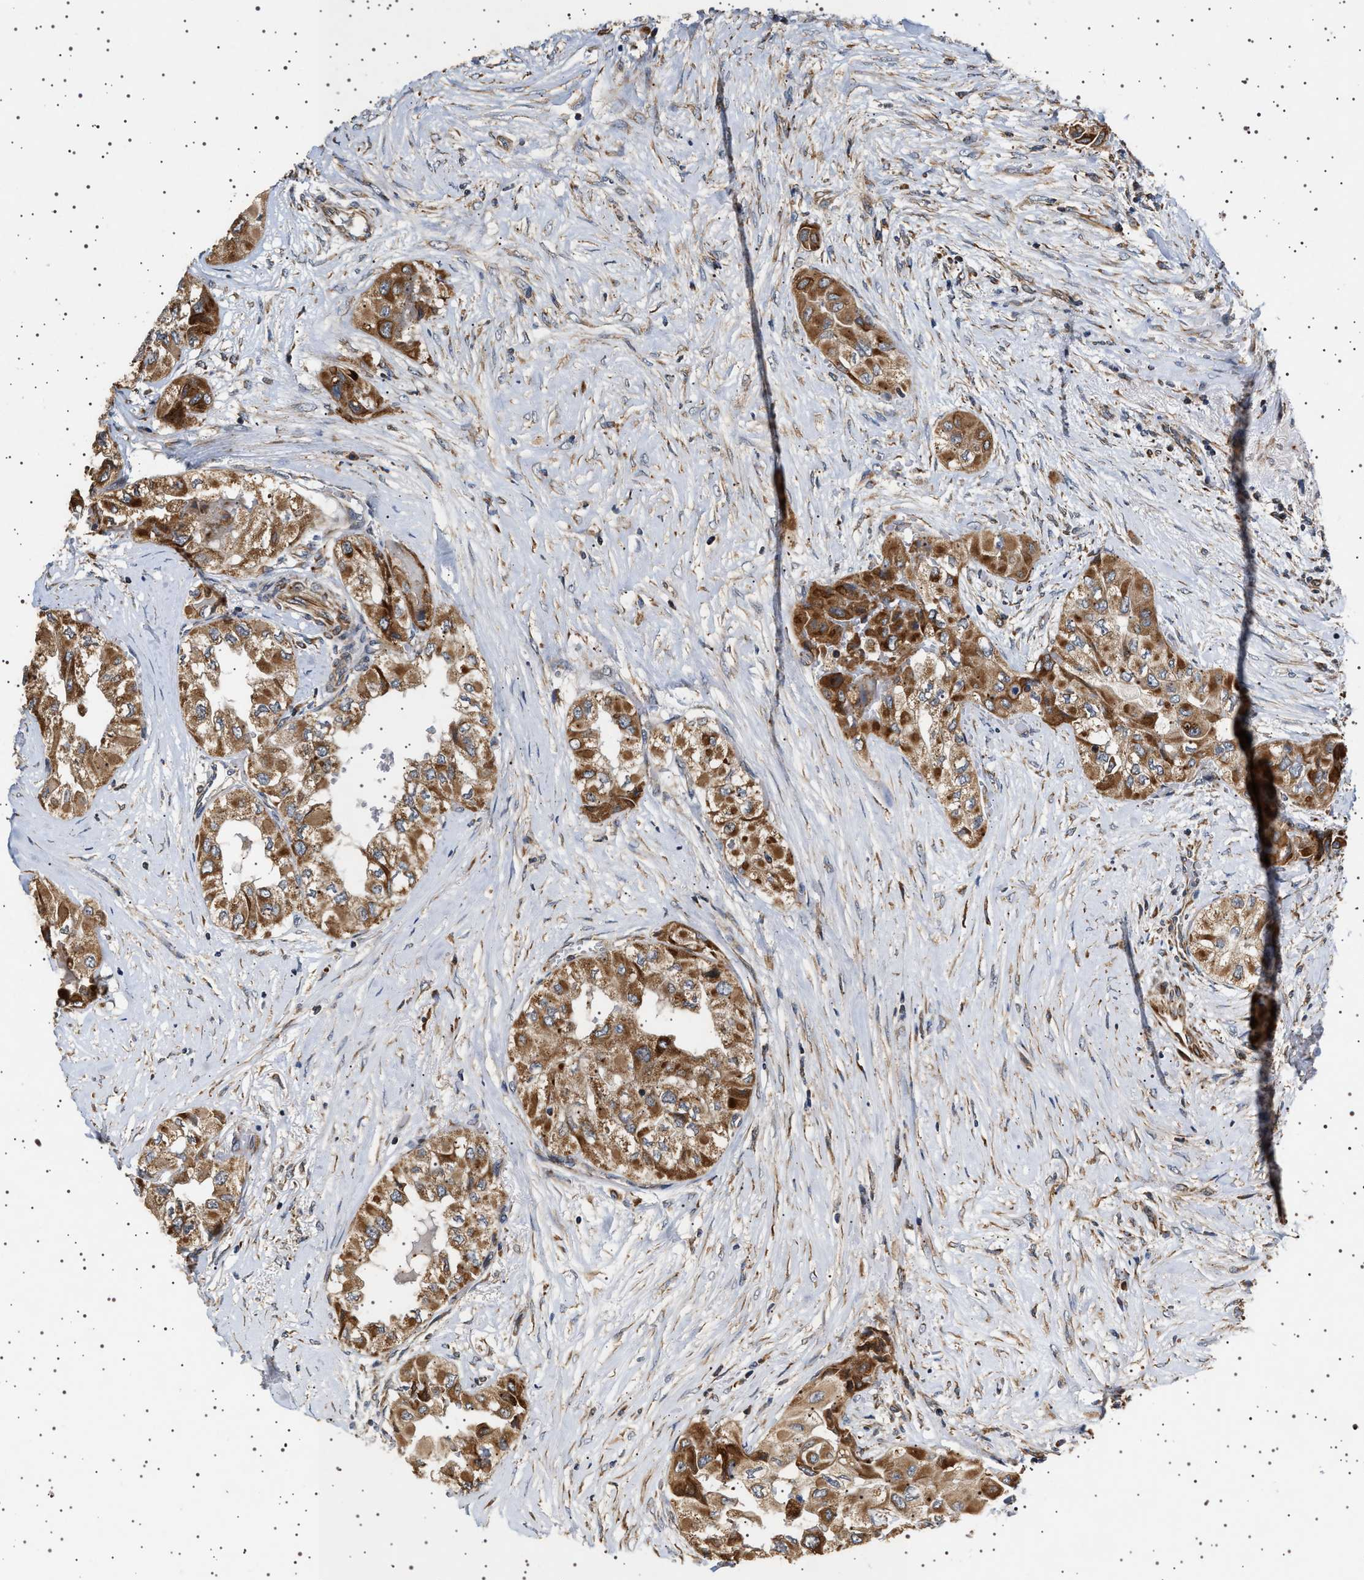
{"staining": {"intensity": "moderate", "quantity": ">75%", "location": "cytoplasmic/membranous"}, "tissue": "thyroid cancer", "cell_type": "Tumor cells", "image_type": "cancer", "snomed": [{"axis": "morphology", "description": "Papillary adenocarcinoma, NOS"}, {"axis": "topography", "description": "Thyroid gland"}], "caption": "A photomicrograph showing moderate cytoplasmic/membranous positivity in about >75% of tumor cells in thyroid cancer (papillary adenocarcinoma), as visualized by brown immunohistochemical staining.", "gene": "TRUB2", "patient": {"sex": "female", "age": 59}}